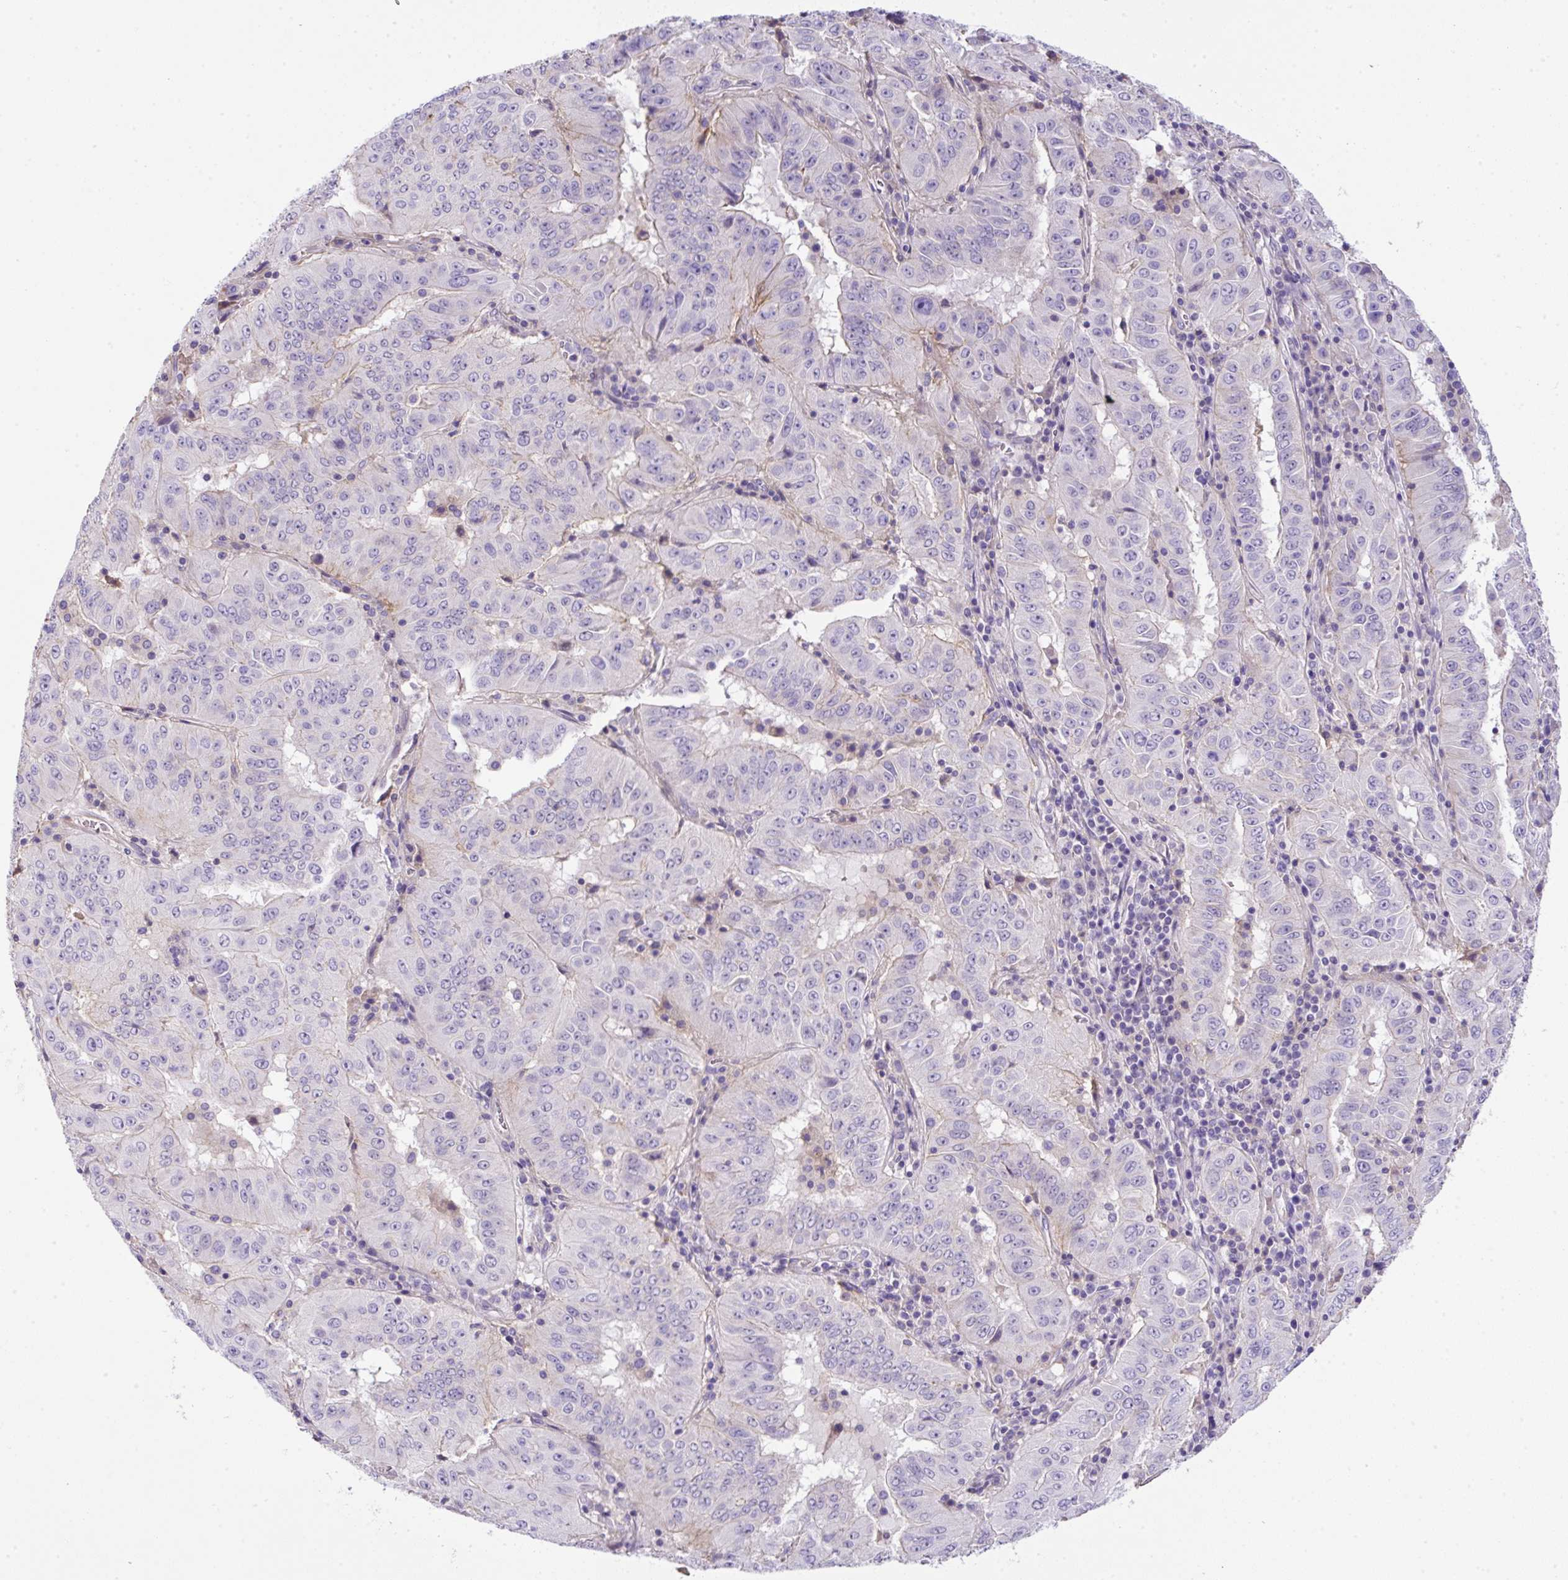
{"staining": {"intensity": "negative", "quantity": "none", "location": "none"}, "tissue": "pancreatic cancer", "cell_type": "Tumor cells", "image_type": "cancer", "snomed": [{"axis": "morphology", "description": "Adenocarcinoma, NOS"}, {"axis": "topography", "description": "Pancreas"}], "caption": "Immunohistochemistry (IHC) of pancreatic adenocarcinoma demonstrates no positivity in tumor cells. The staining is performed using DAB brown chromogen with nuclei counter-stained in using hematoxylin.", "gene": "NPTN", "patient": {"sex": "male", "age": 63}}